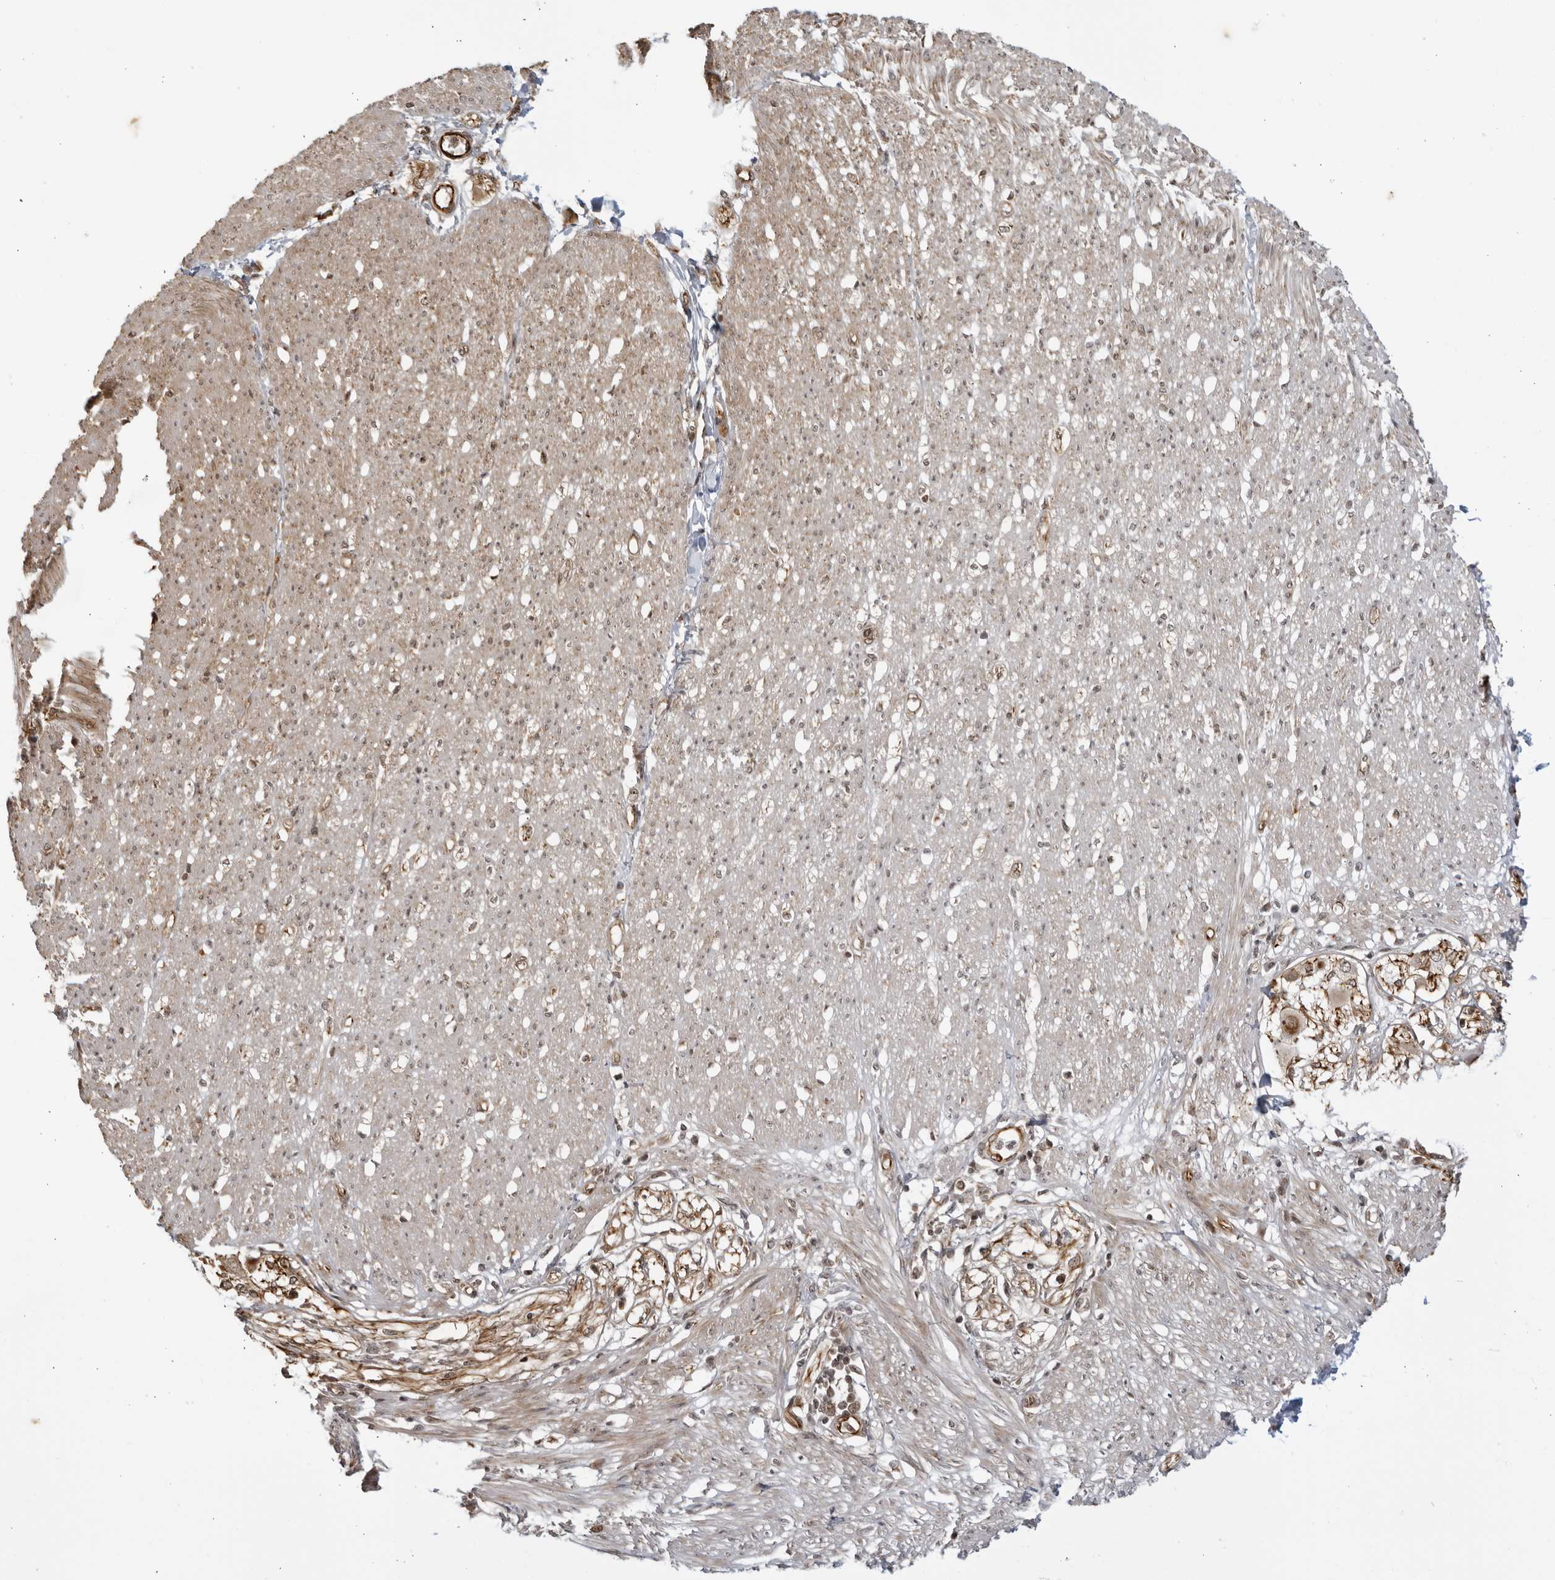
{"staining": {"intensity": "moderate", "quantity": "25%-75%", "location": "cytoplasmic/membranous,nuclear"}, "tissue": "smooth muscle", "cell_type": "Smooth muscle cells", "image_type": "normal", "snomed": [{"axis": "morphology", "description": "Normal tissue, NOS"}, {"axis": "morphology", "description": "Adenocarcinoma, NOS"}, {"axis": "topography", "description": "Colon"}, {"axis": "topography", "description": "Peripheral nerve tissue"}], "caption": "Protein expression analysis of normal human smooth muscle reveals moderate cytoplasmic/membranous,nuclear positivity in approximately 25%-75% of smooth muscle cells. The staining was performed using DAB to visualize the protein expression in brown, while the nuclei were stained in blue with hematoxylin (Magnification: 20x).", "gene": "TCF21", "patient": {"sex": "male", "age": 14}}